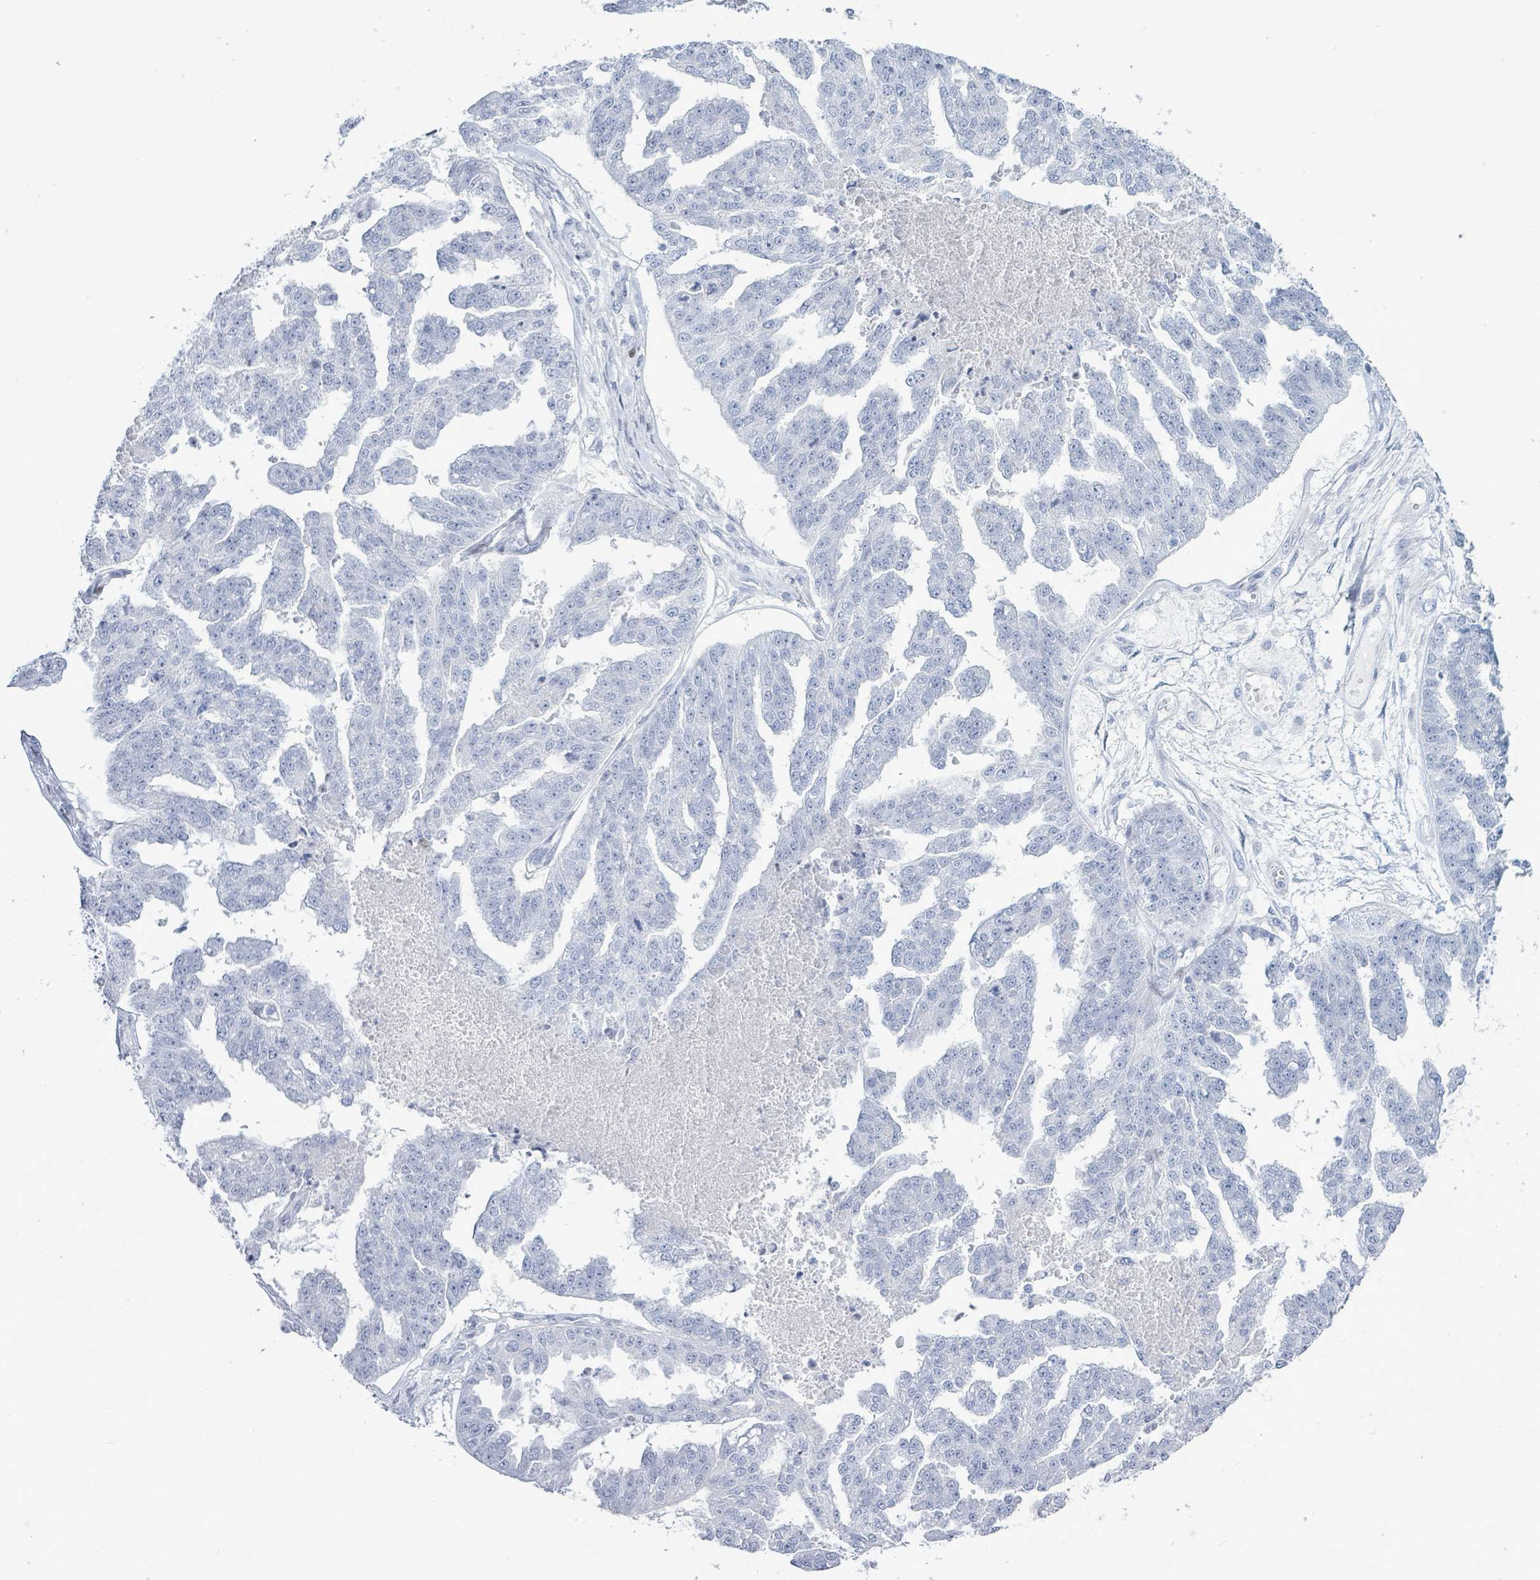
{"staining": {"intensity": "negative", "quantity": "none", "location": "none"}, "tissue": "ovarian cancer", "cell_type": "Tumor cells", "image_type": "cancer", "snomed": [{"axis": "morphology", "description": "Cystadenocarcinoma, serous, NOS"}, {"axis": "topography", "description": "Ovary"}], "caption": "Immunohistochemistry image of human ovarian cancer (serous cystadenocarcinoma) stained for a protein (brown), which displays no positivity in tumor cells.", "gene": "MALL", "patient": {"sex": "female", "age": 58}}